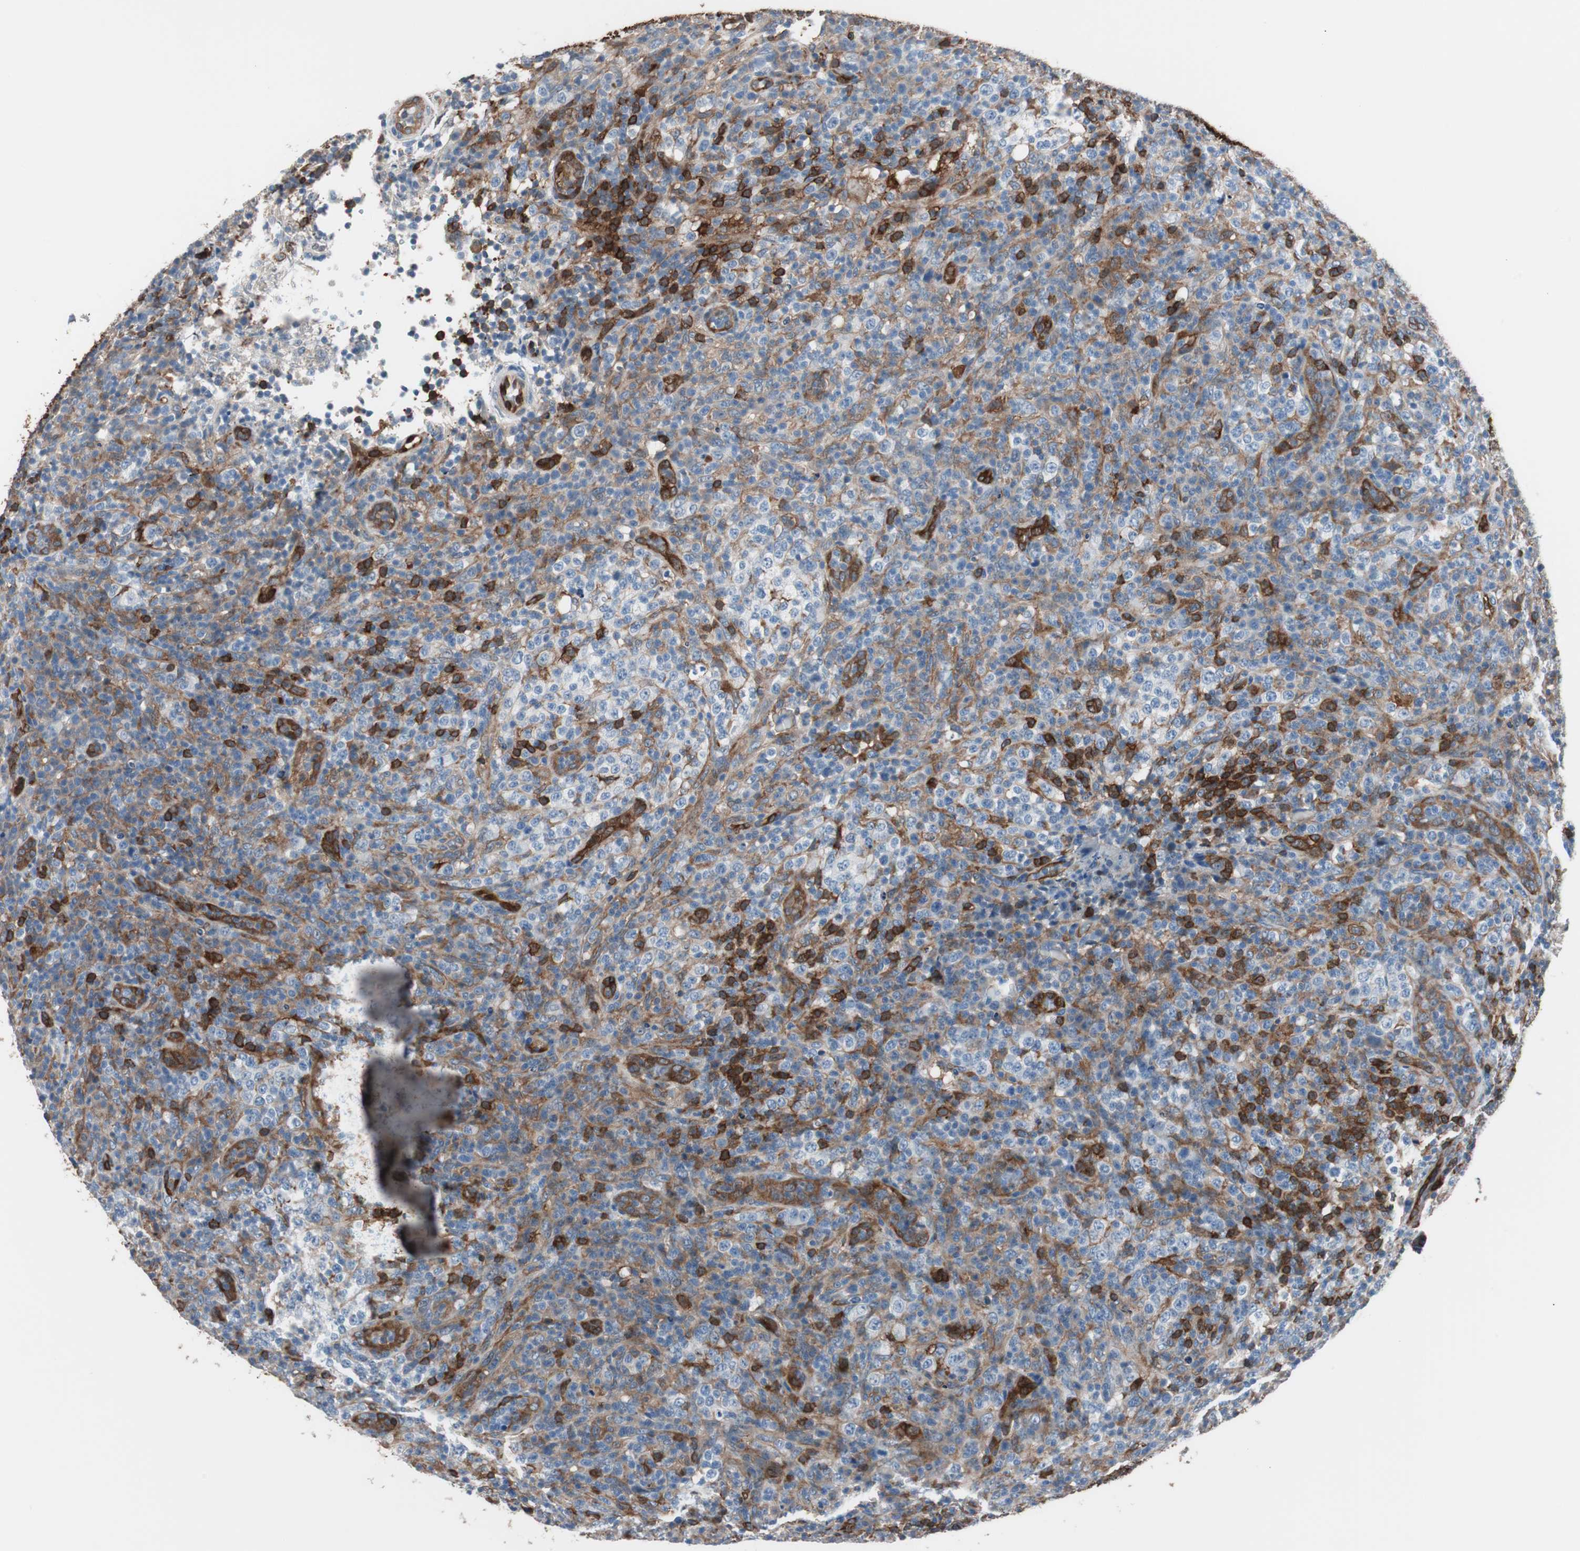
{"staining": {"intensity": "weak", "quantity": "25%-75%", "location": "cytoplasmic/membranous"}, "tissue": "lymphoma", "cell_type": "Tumor cells", "image_type": "cancer", "snomed": [{"axis": "morphology", "description": "Malignant lymphoma, non-Hodgkin's type, High grade"}, {"axis": "topography", "description": "Lymph node"}], "caption": "IHC of human lymphoma exhibits low levels of weak cytoplasmic/membranous positivity in approximately 25%-75% of tumor cells. The staining is performed using DAB brown chromogen to label protein expression. The nuclei are counter-stained blue using hematoxylin.", "gene": "SWAP70", "patient": {"sex": "female", "age": 76}}